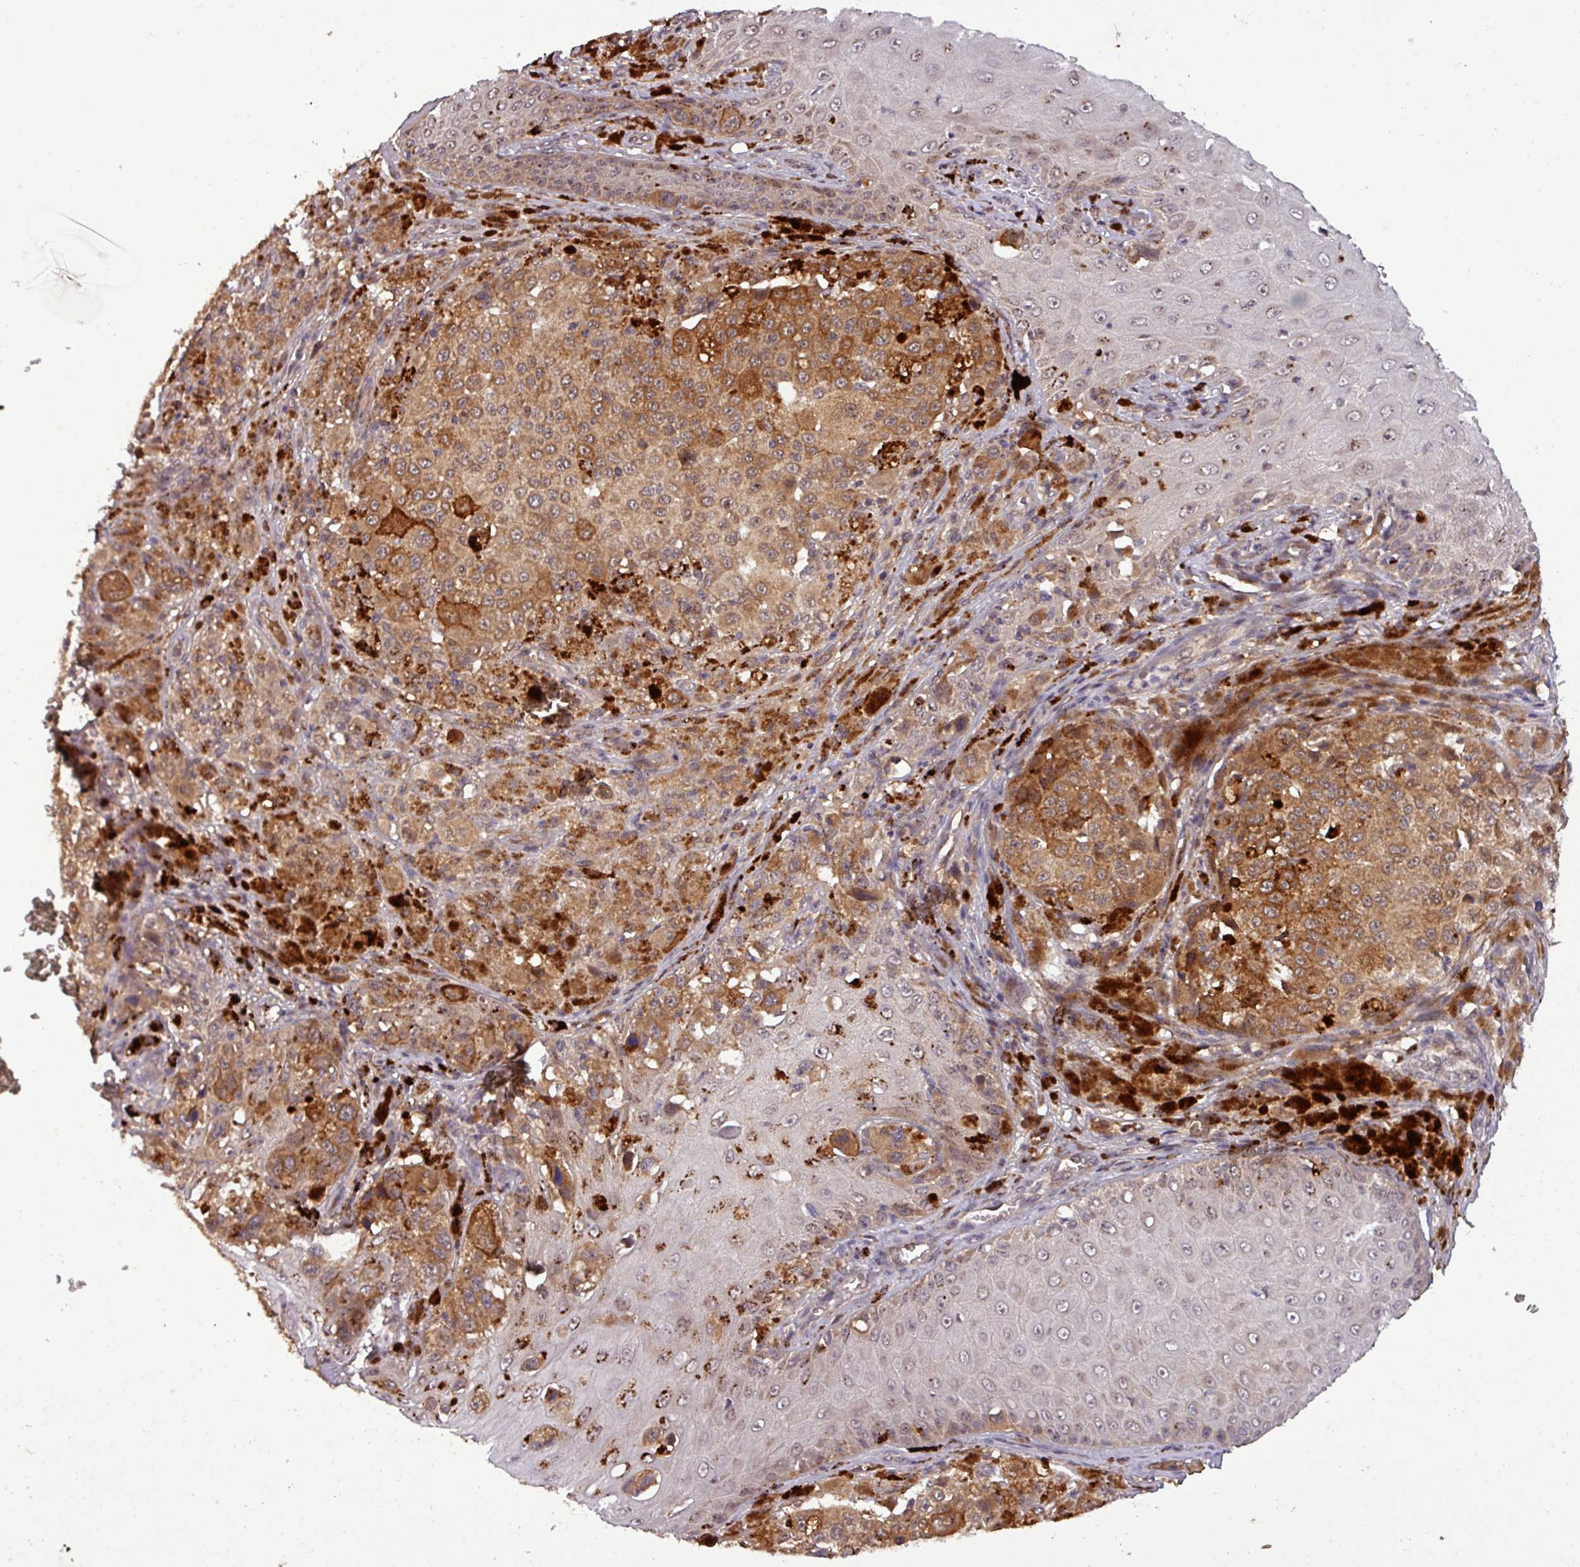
{"staining": {"intensity": "moderate", "quantity": ">75%", "location": "cytoplasmic/membranous"}, "tissue": "melanoma", "cell_type": "Tumor cells", "image_type": "cancer", "snomed": [{"axis": "morphology", "description": "Malignant melanoma, NOS"}, {"axis": "topography", "description": "Skin"}], "caption": "The immunohistochemical stain highlights moderate cytoplasmic/membranous positivity in tumor cells of malignant melanoma tissue.", "gene": "PUS1", "patient": {"sex": "female", "age": 63}}